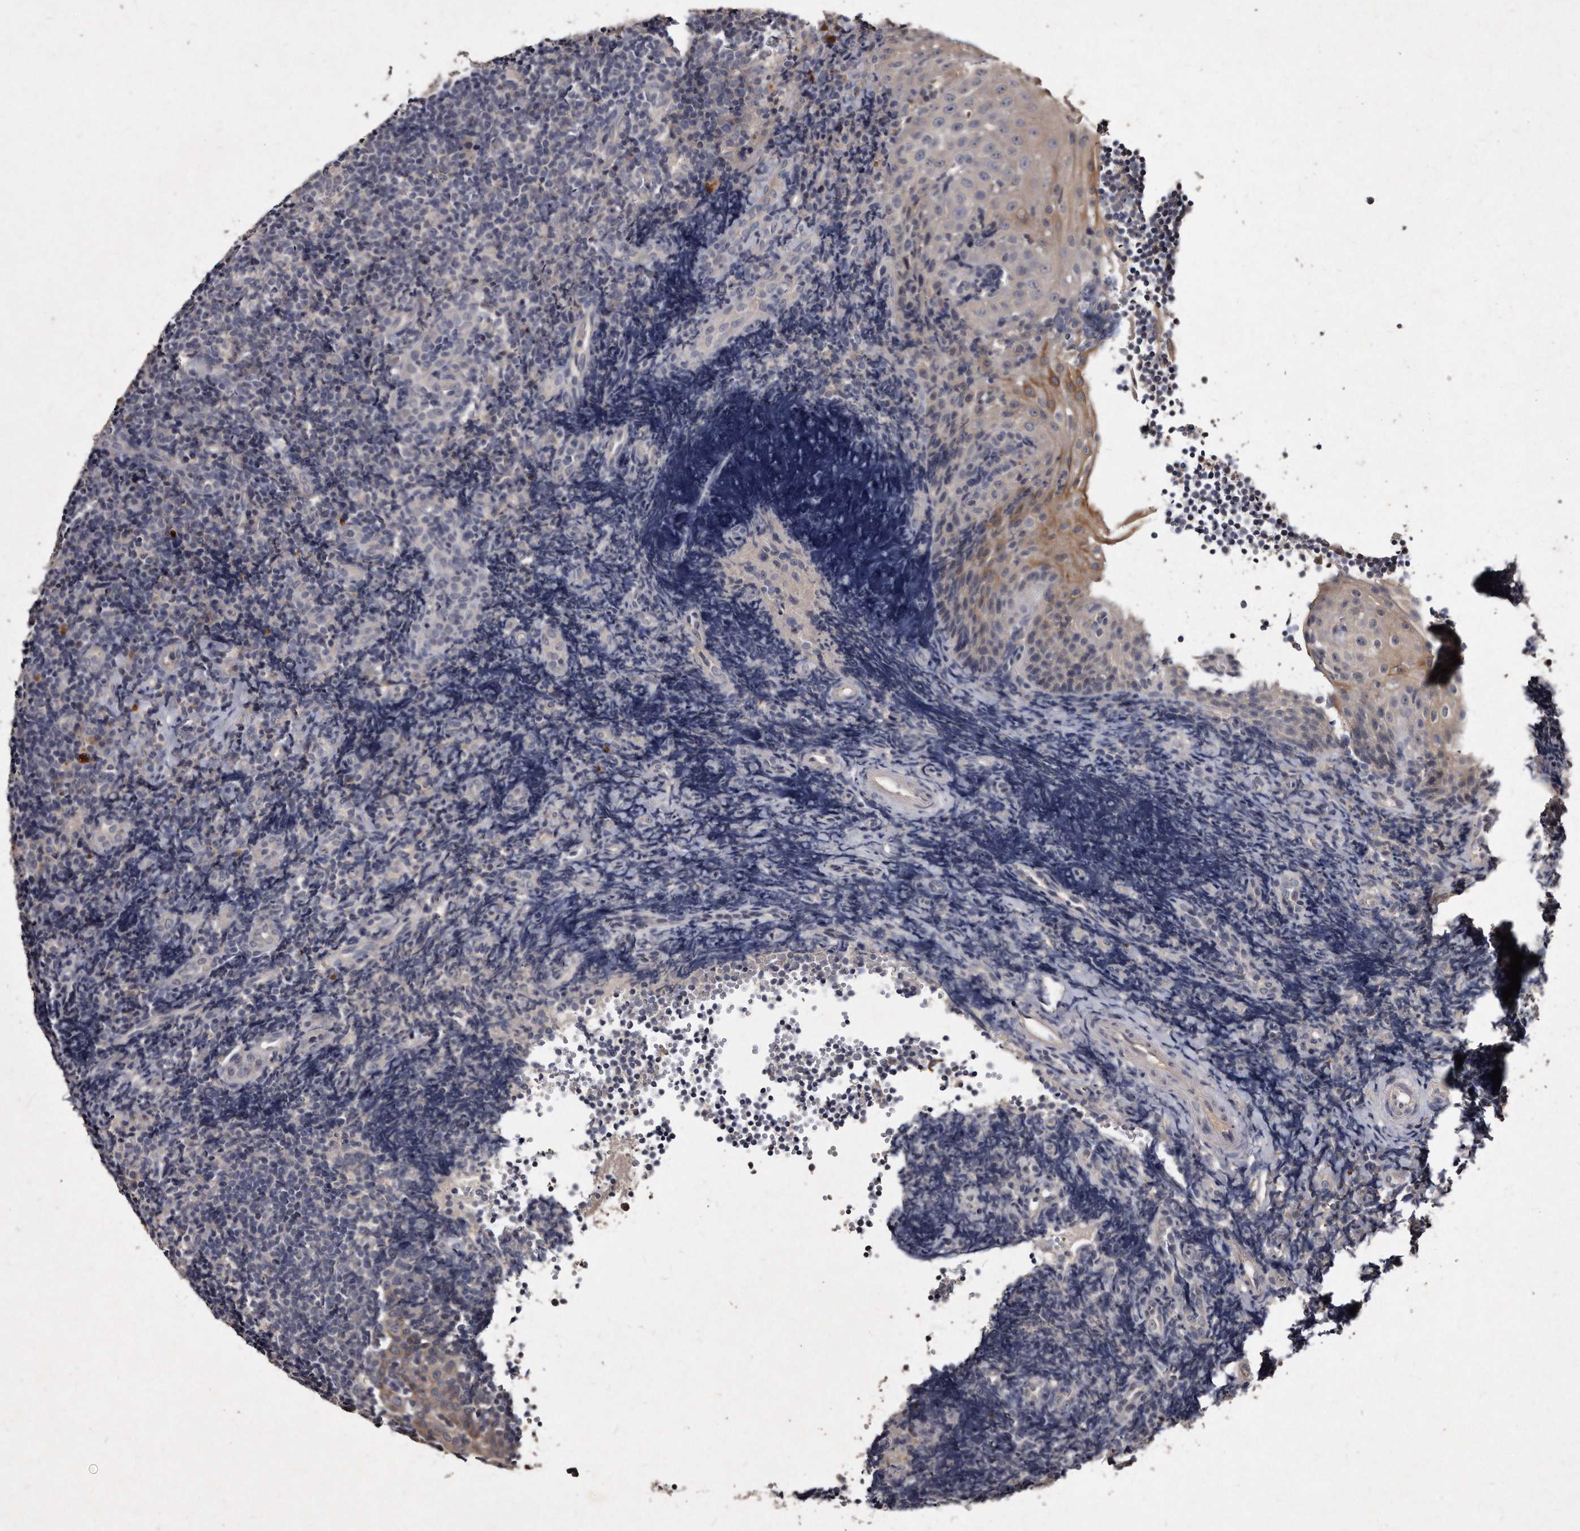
{"staining": {"intensity": "negative", "quantity": "none", "location": "none"}, "tissue": "tonsil", "cell_type": "Germinal center cells", "image_type": "normal", "snomed": [{"axis": "morphology", "description": "Normal tissue, NOS"}, {"axis": "topography", "description": "Tonsil"}], "caption": "Germinal center cells show no significant expression in normal tonsil. (DAB (3,3'-diaminobenzidine) immunohistochemistry (IHC) with hematoxylin counter stain).", "gene": "KLHDC3", "patient": {"sex": "female", "age": 40}}